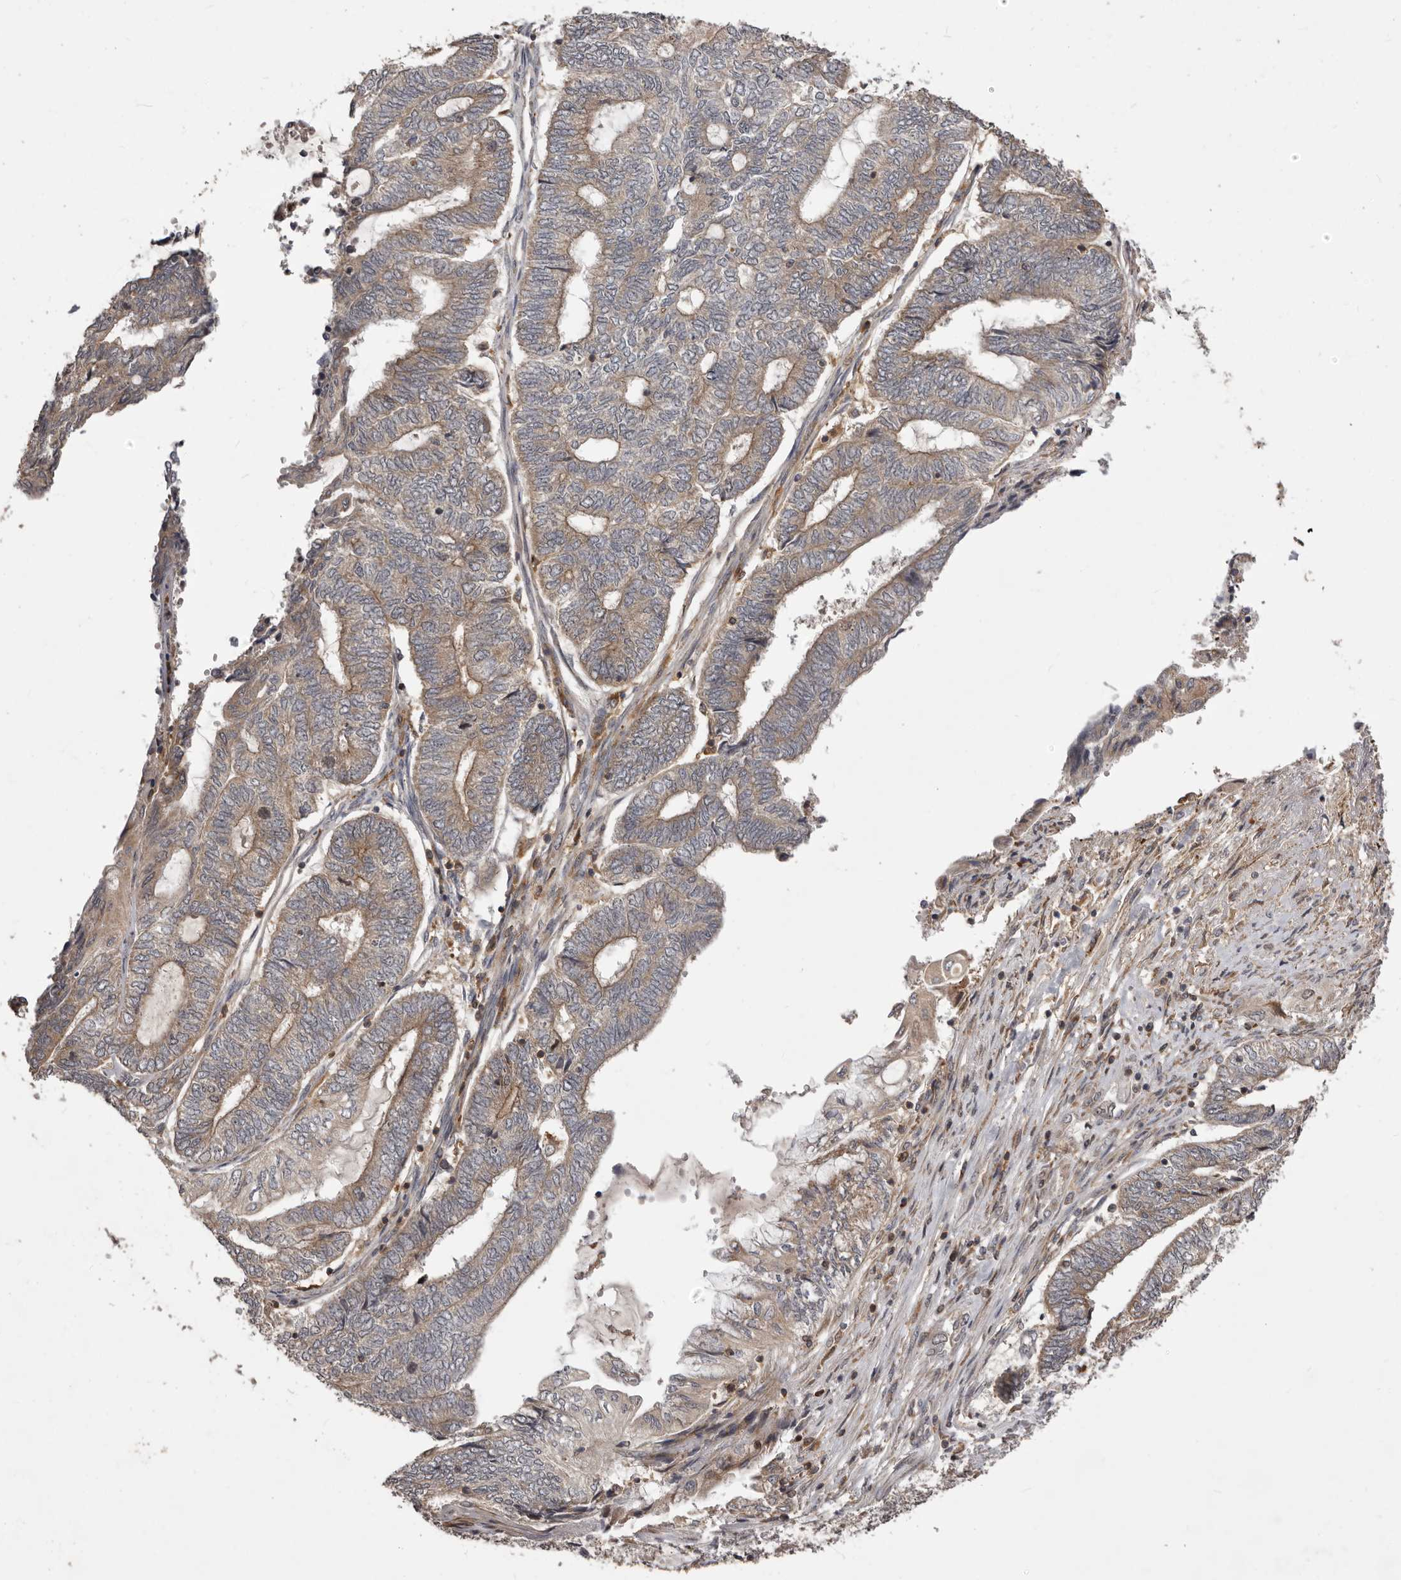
{"staining": {"intensity": "moderate", "quantity": ">75%", "location": "cytoplasmic/membranous"}, "tissue": "endometrial cancer", "cell_type": "Tumor cells", "image_type": "cancer", "snomed": [{"axis": "morphology", "description": "Adenocarcinoma, NOS"}, {"axis": "topography", "description": "Uterus"}, {"axis": "topography", "description": "Endometrium"}], "caption": "Tumor cells reveal medium levels of moderate cytoplasmic/membranous staining in approximately >75% of cells in endometrial cancer (adenocarcinoma).", "gene": "RNF187", "patient": {"sex": "female", "age": 70}}